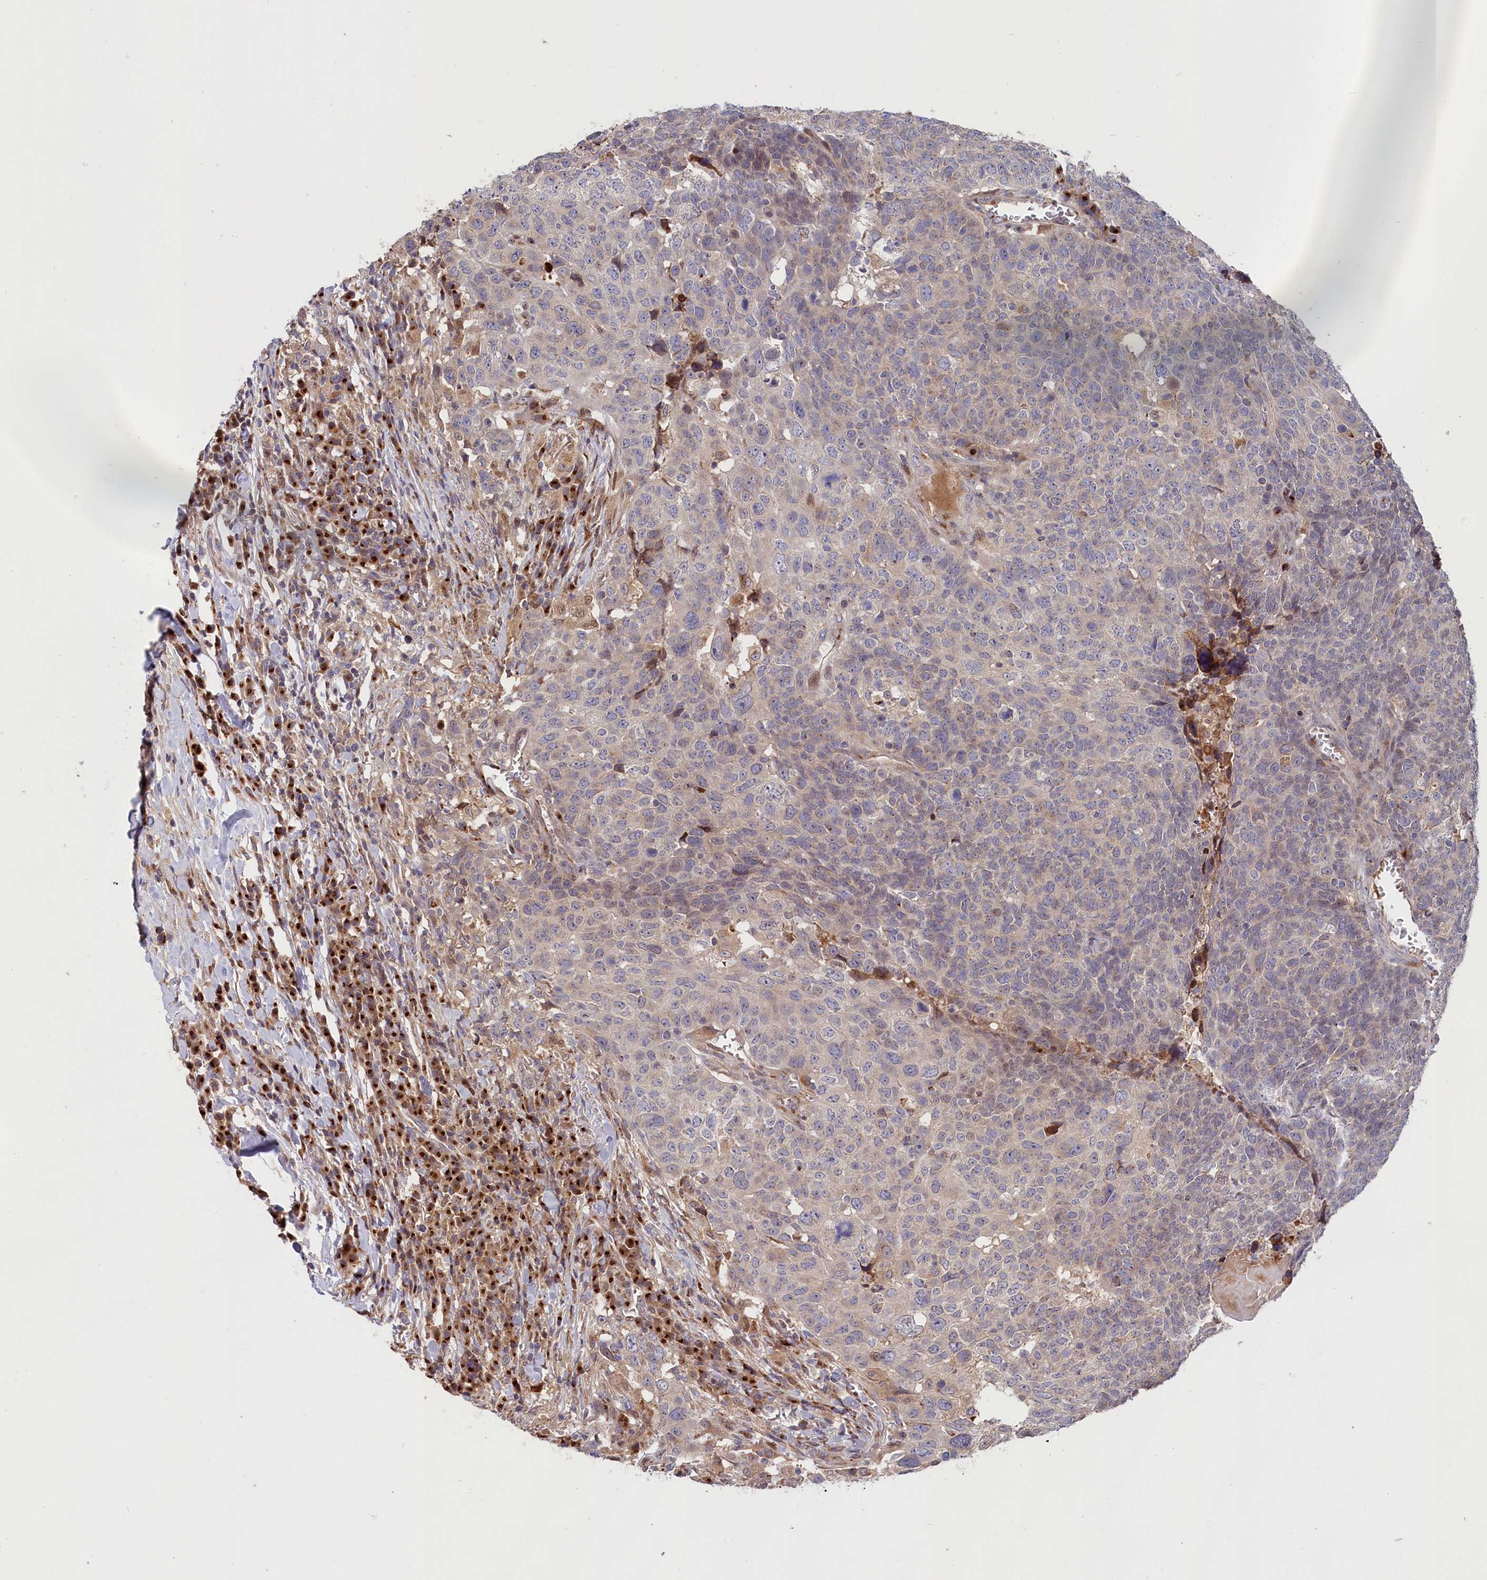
{"staining": {"intensity": "negative", "quantity": "none", "location": "none"}, "tissue": "head and neck cancer", "cell_type": "Tumor cells", "image_type": "cancer", "snomed": [{"axis": "morphology", "description": "Squamous cell carcinoma, NOS"}, {"axis": "topography", "description": "Head-Neck"}], "caption": "Tumor cells show no significant protein positivity in squamous cell carcinoma (head and neck).", "gene": "CHST12", "patient": {"sex": "male", "age": 66}}